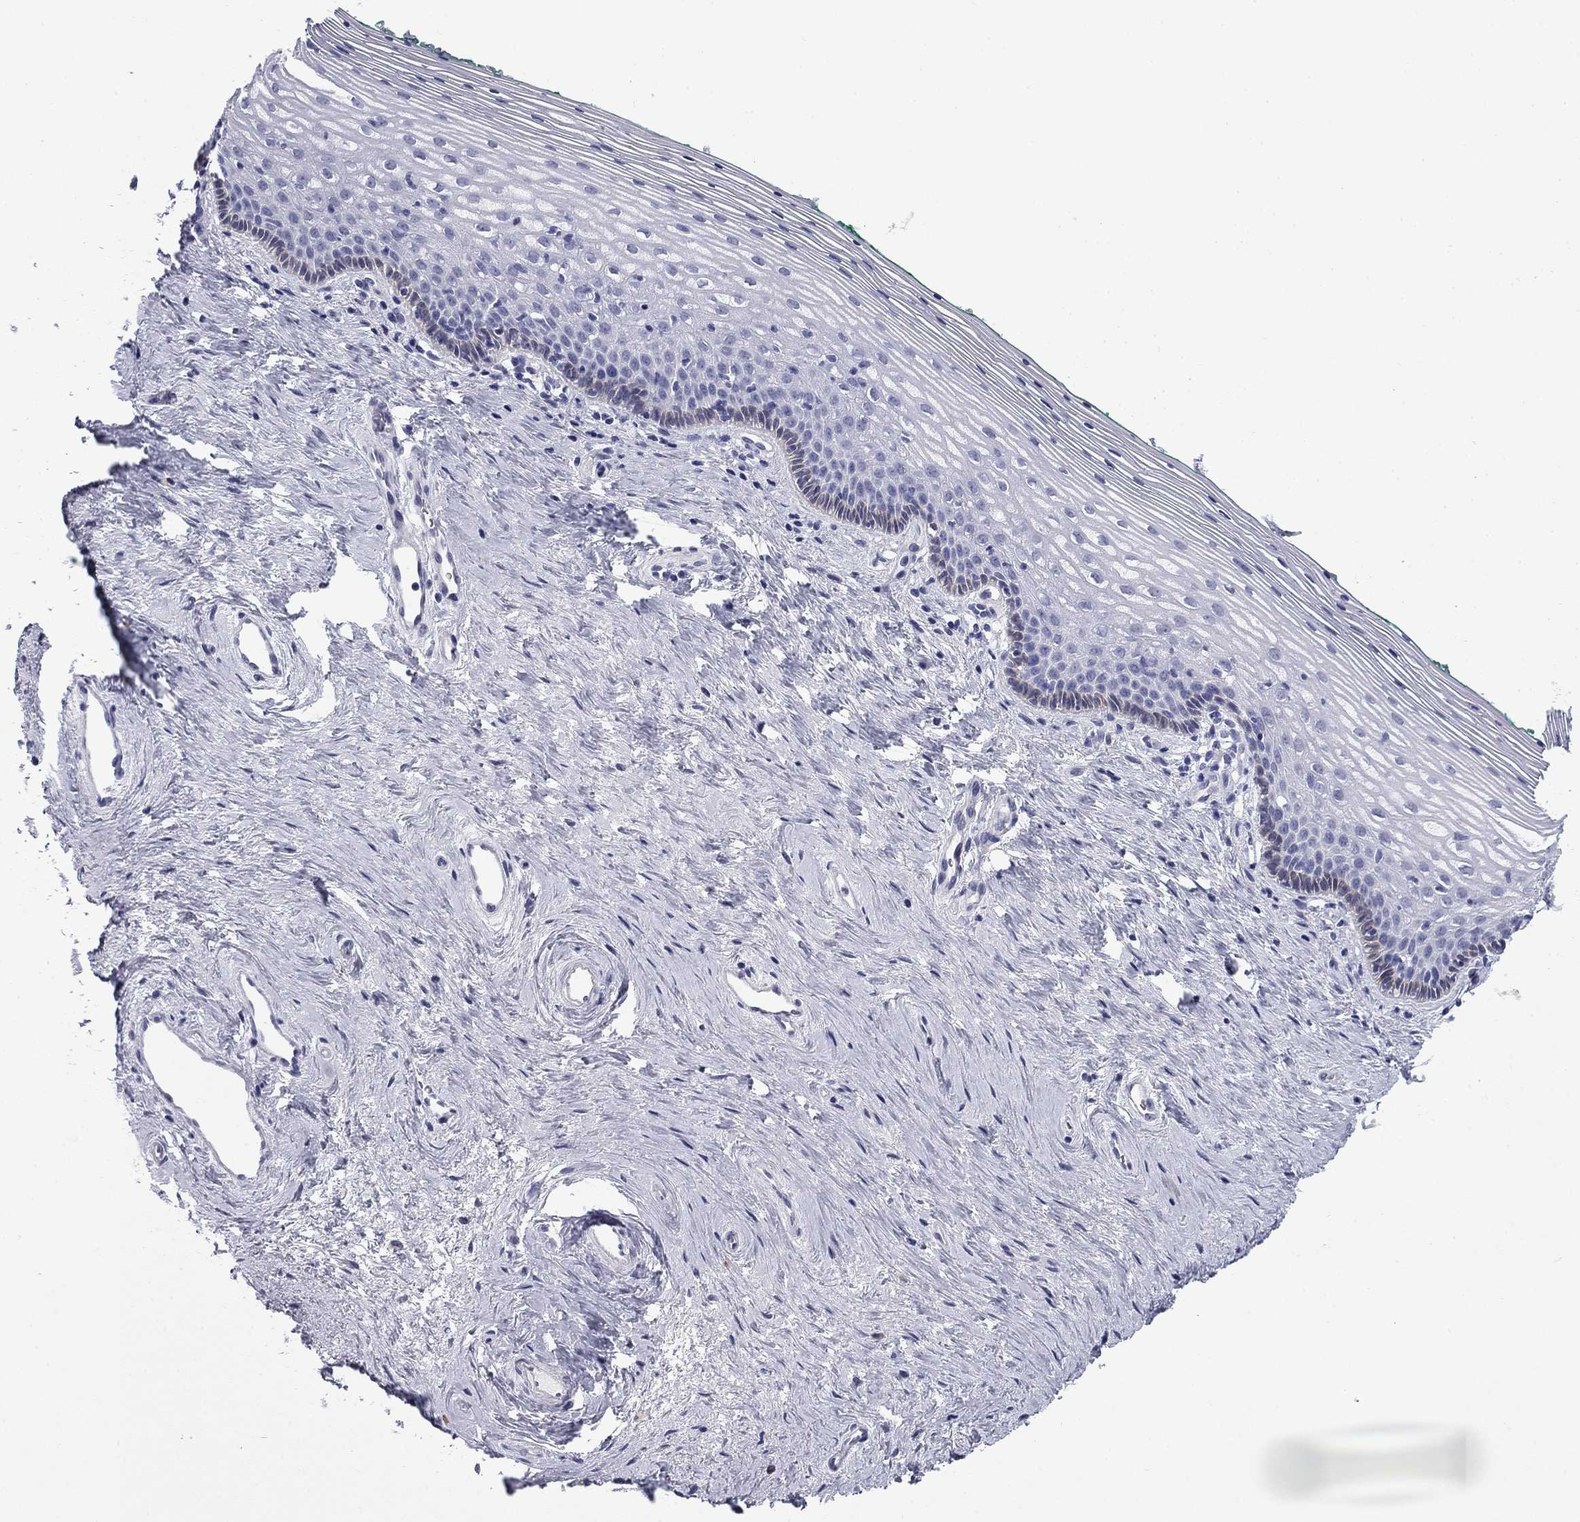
{"staining": {"intensity": "negative", "quantity": "none", "location": "none"}, "tissue": "vagina", "cell_type": "Squamous epithelial cells", "image_type": "normal", "snomed": [{"axis": "morphology", "description": "Normal tissue, NOS"}, {"axis": "topography", "description": "Vagina"}], "caption": "Squamous epithelial cells show no significant staining in unremarkable vagina. Brightfield microscopy of immunohistochemistry stained with DAB (3,3'-diaminobenzidine) (brown) and hematoxylin (blue), captured at high magnification.", "gene": "BCL2L14", "patient": {"sex": "female", "age": 45}}